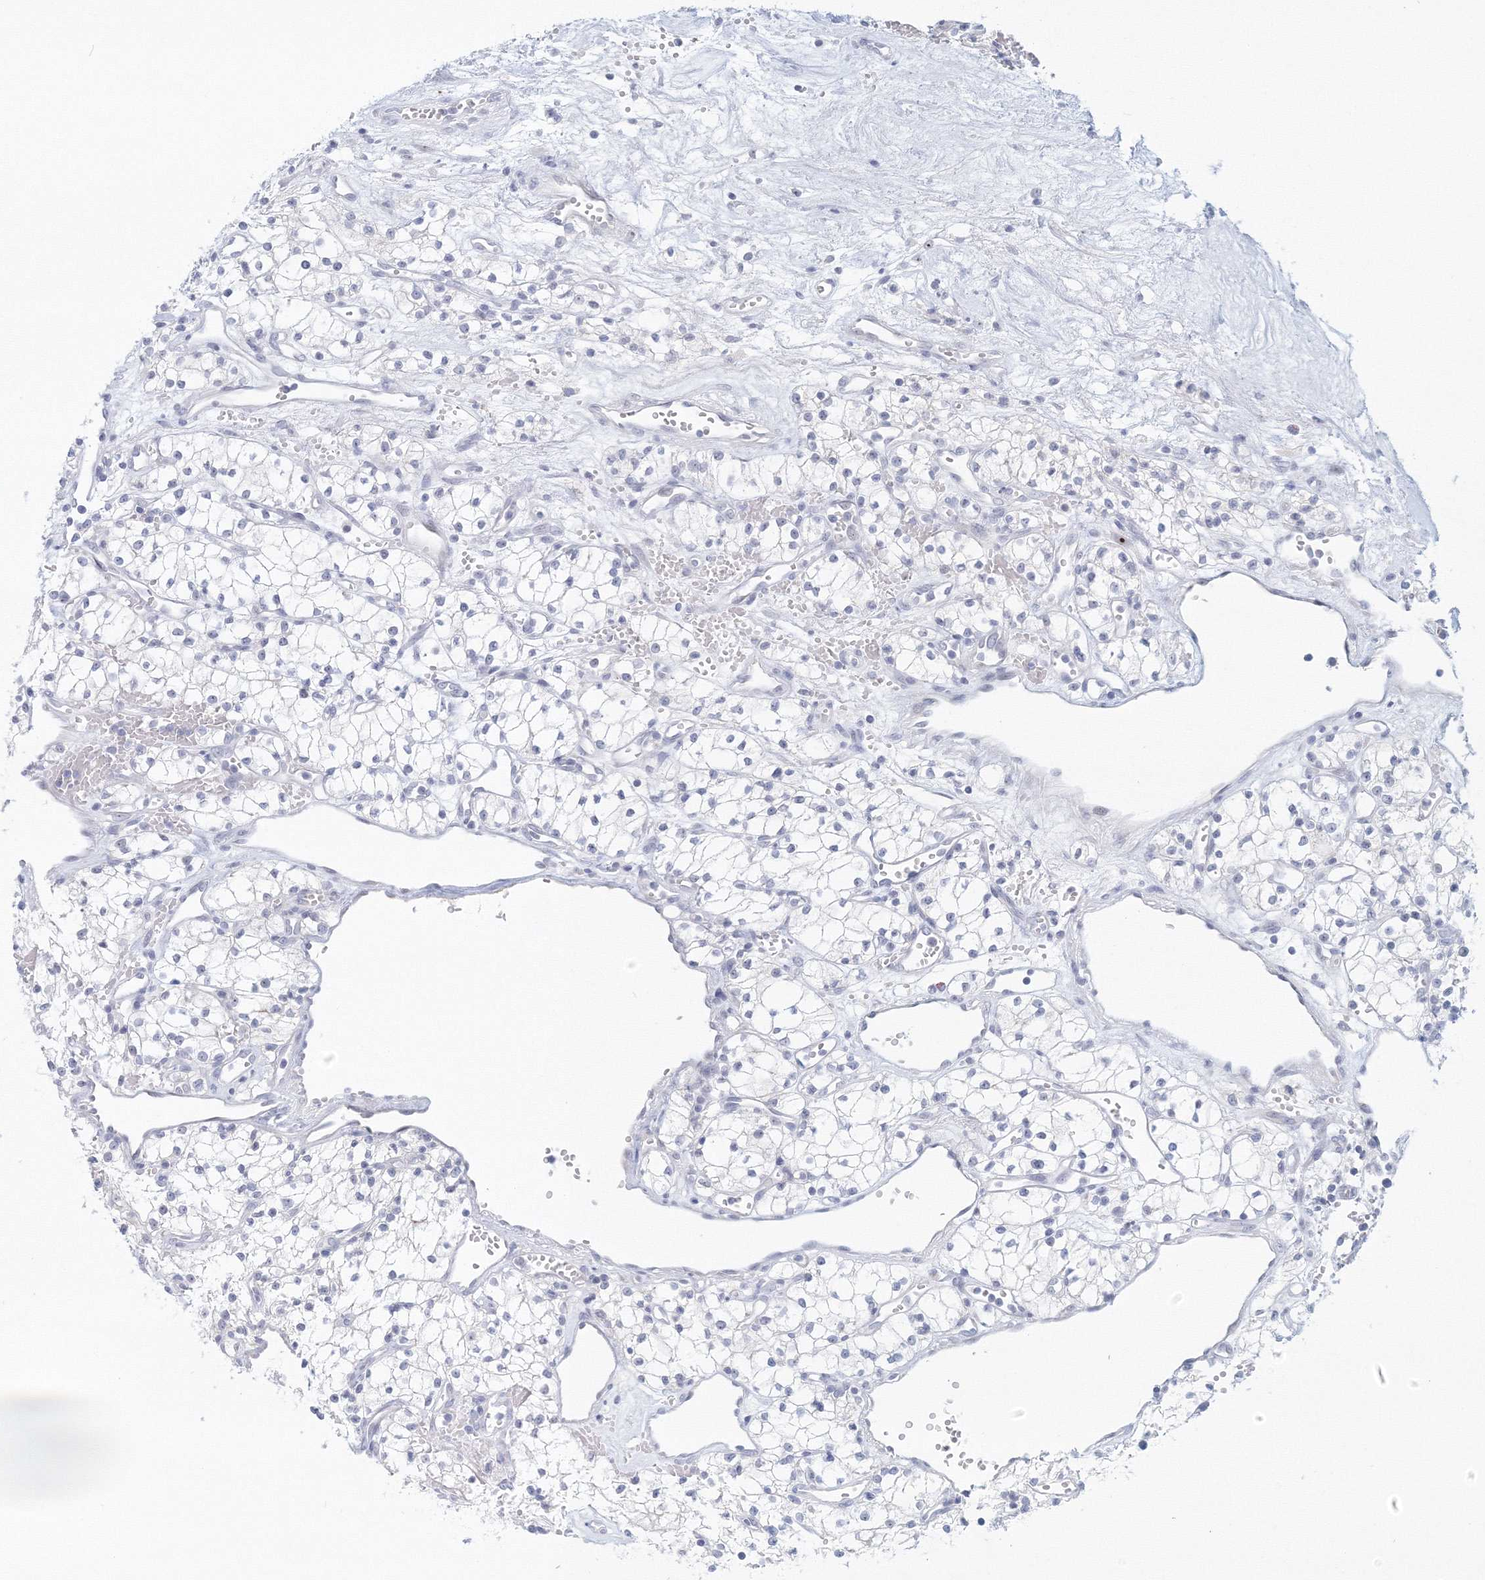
{"staining": {"intensity": "negative", "quantity": "none", "location": "none"}, "tissue": "renal cancer", "cell_type": "Tumor cells", "image_type": "cancer", "snomed": [{"axis": "morphology", "description": "Adenocarcinoma, NOS"}, {"axis": "topography", "description": "Kidney"}], "caption": "Tumor cells are negative for protein expression in human renal adenocarcinoma. (DAB (3,3'-diaminobenzidine) immunohistochemistry, high magnification).", "gene": "VSIG1", "patient": {"sex": "male", "age": 59}}